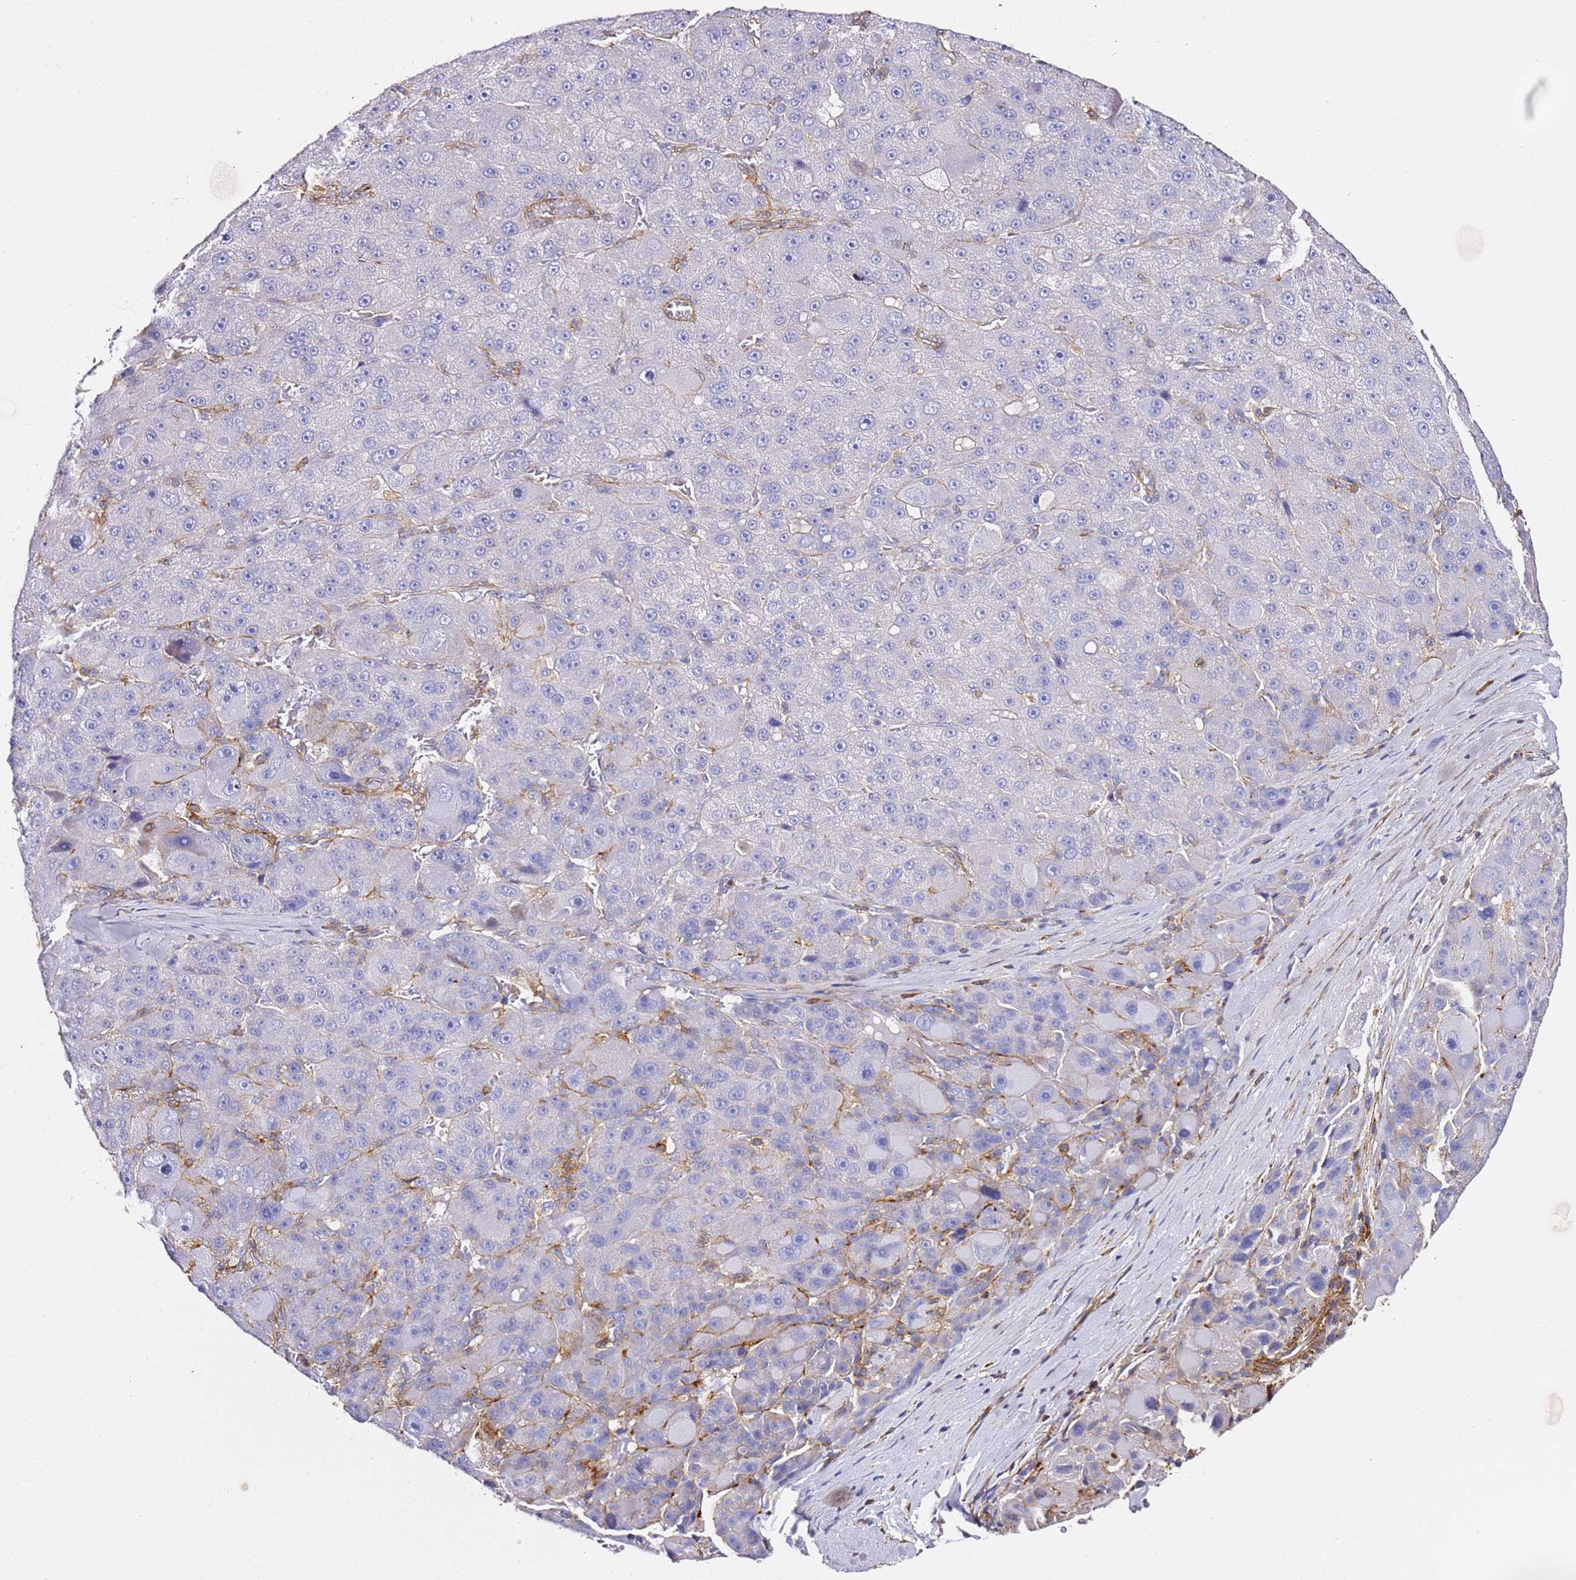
{"staining": {"intensity": "negative", "quantity": "none", "location": "none"}, "tissue": "liver cancer", "cell_type": "Tumor cells", "image_type": "cancer", "snomed": [{"axis": "morphology", "description": "Carcinoma, Hepatocellular, NOS"}, {"axis": "topography", "description": "Liver"}], "caption": "The micrograph displays no staining of tumor cells in liver hepatocellular carcinoma.", "gene": "ZNF671", "patient": {"sex": "male", "age": 76}}